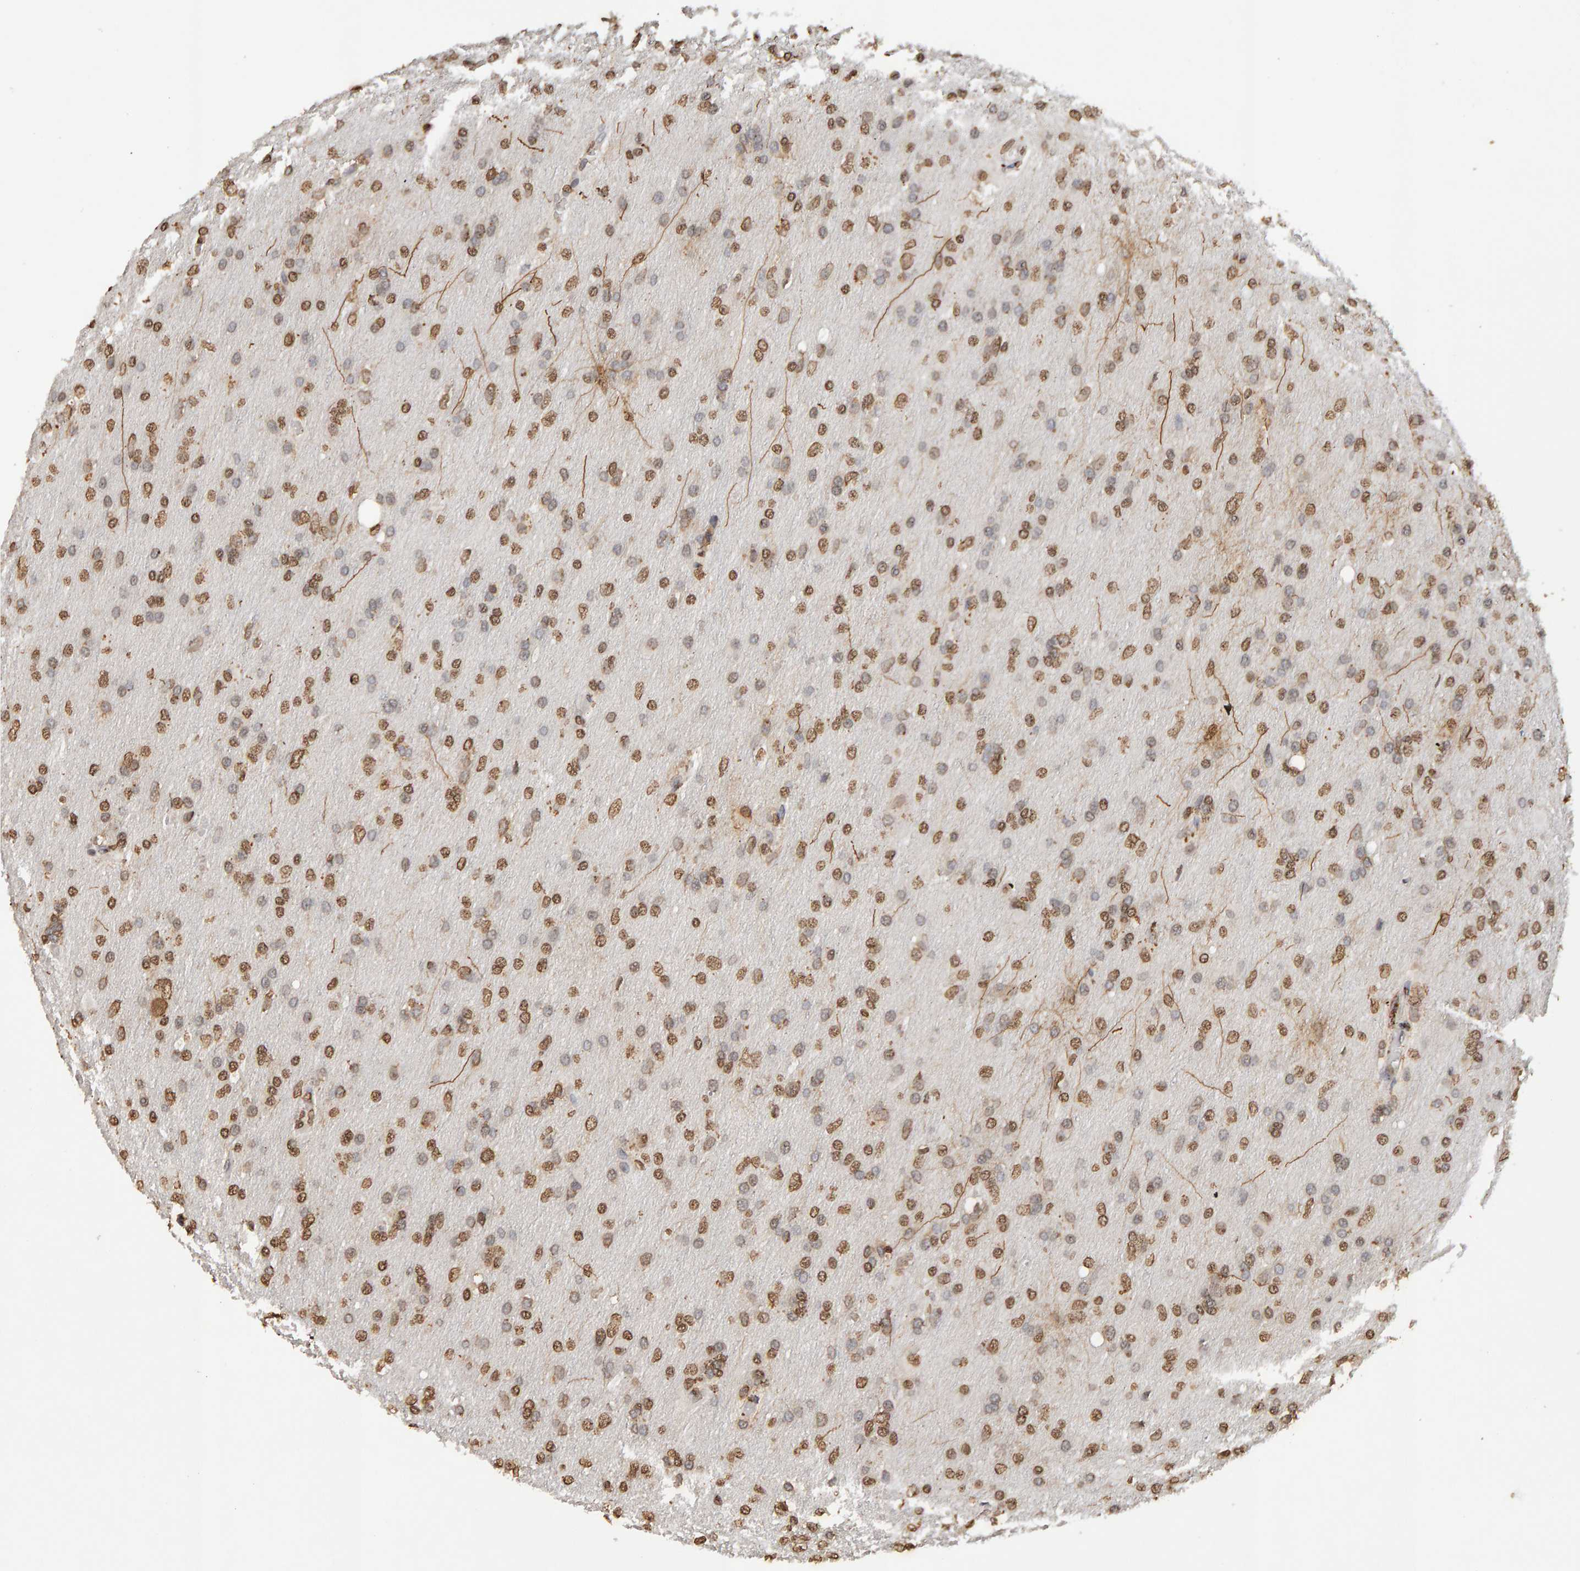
{"staining": {"intensity": "moderate", "quantity": ">75%", "location": "nuclear"}, "tissue": "glioma", "cell_type": "Tumor cells", "image_type": "cancer", "snomed": [{"axis": "morphology", "description": "Glioma, malignant, High grade"}, {"axis": "topography", "description": "Cerebral cortex"}], "caption": "Human glioma stained with a brown dye shows moderate nuclear positive positivity in about >75% of tumor cells.", "gene": "DNAJB5", "patient": {"sex": "female", "age": 36}}